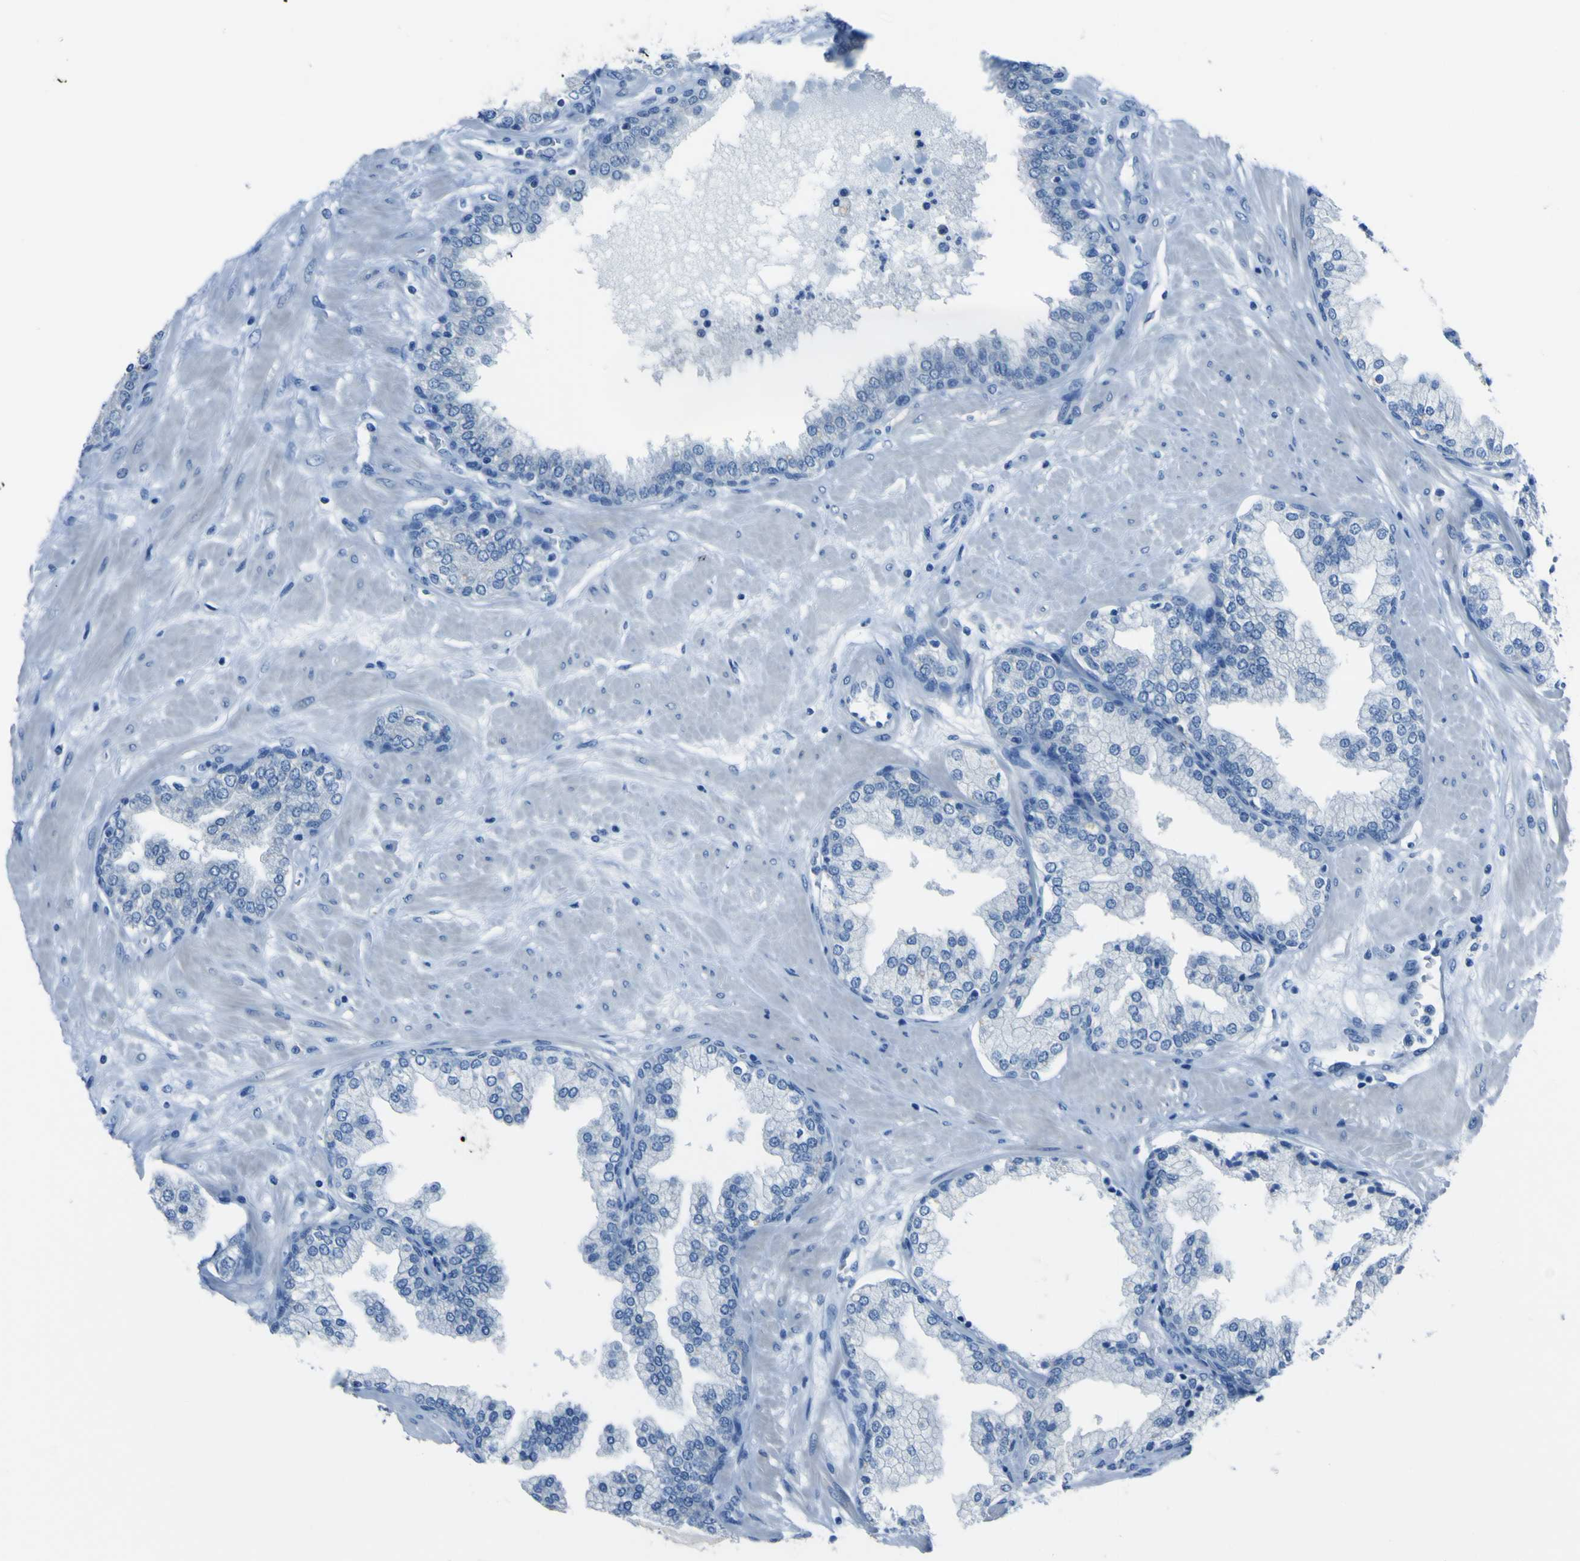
{"staining": {"intensity": "negative", "quantity": "none", "location": "none"}, "tissue": "prostate", "cell_type": "Glandular cells", "image_type": "normal", "snomed": [{"axis": "morphology", "description": "Normal tissue, NOS"}, {"axis": "topography", "description": "Prostate"}], "caption": "An immunohistochemistry micrograph of benign prostate is shown. There is no staining in glandular cells of prostate. (Stains: DAB IHC with hematoxylin counter stain, Microscopy: brightfield microscopy at high magnification).", "gene": "PHKG1", "patient": {"sex": "male", "age": 51}}